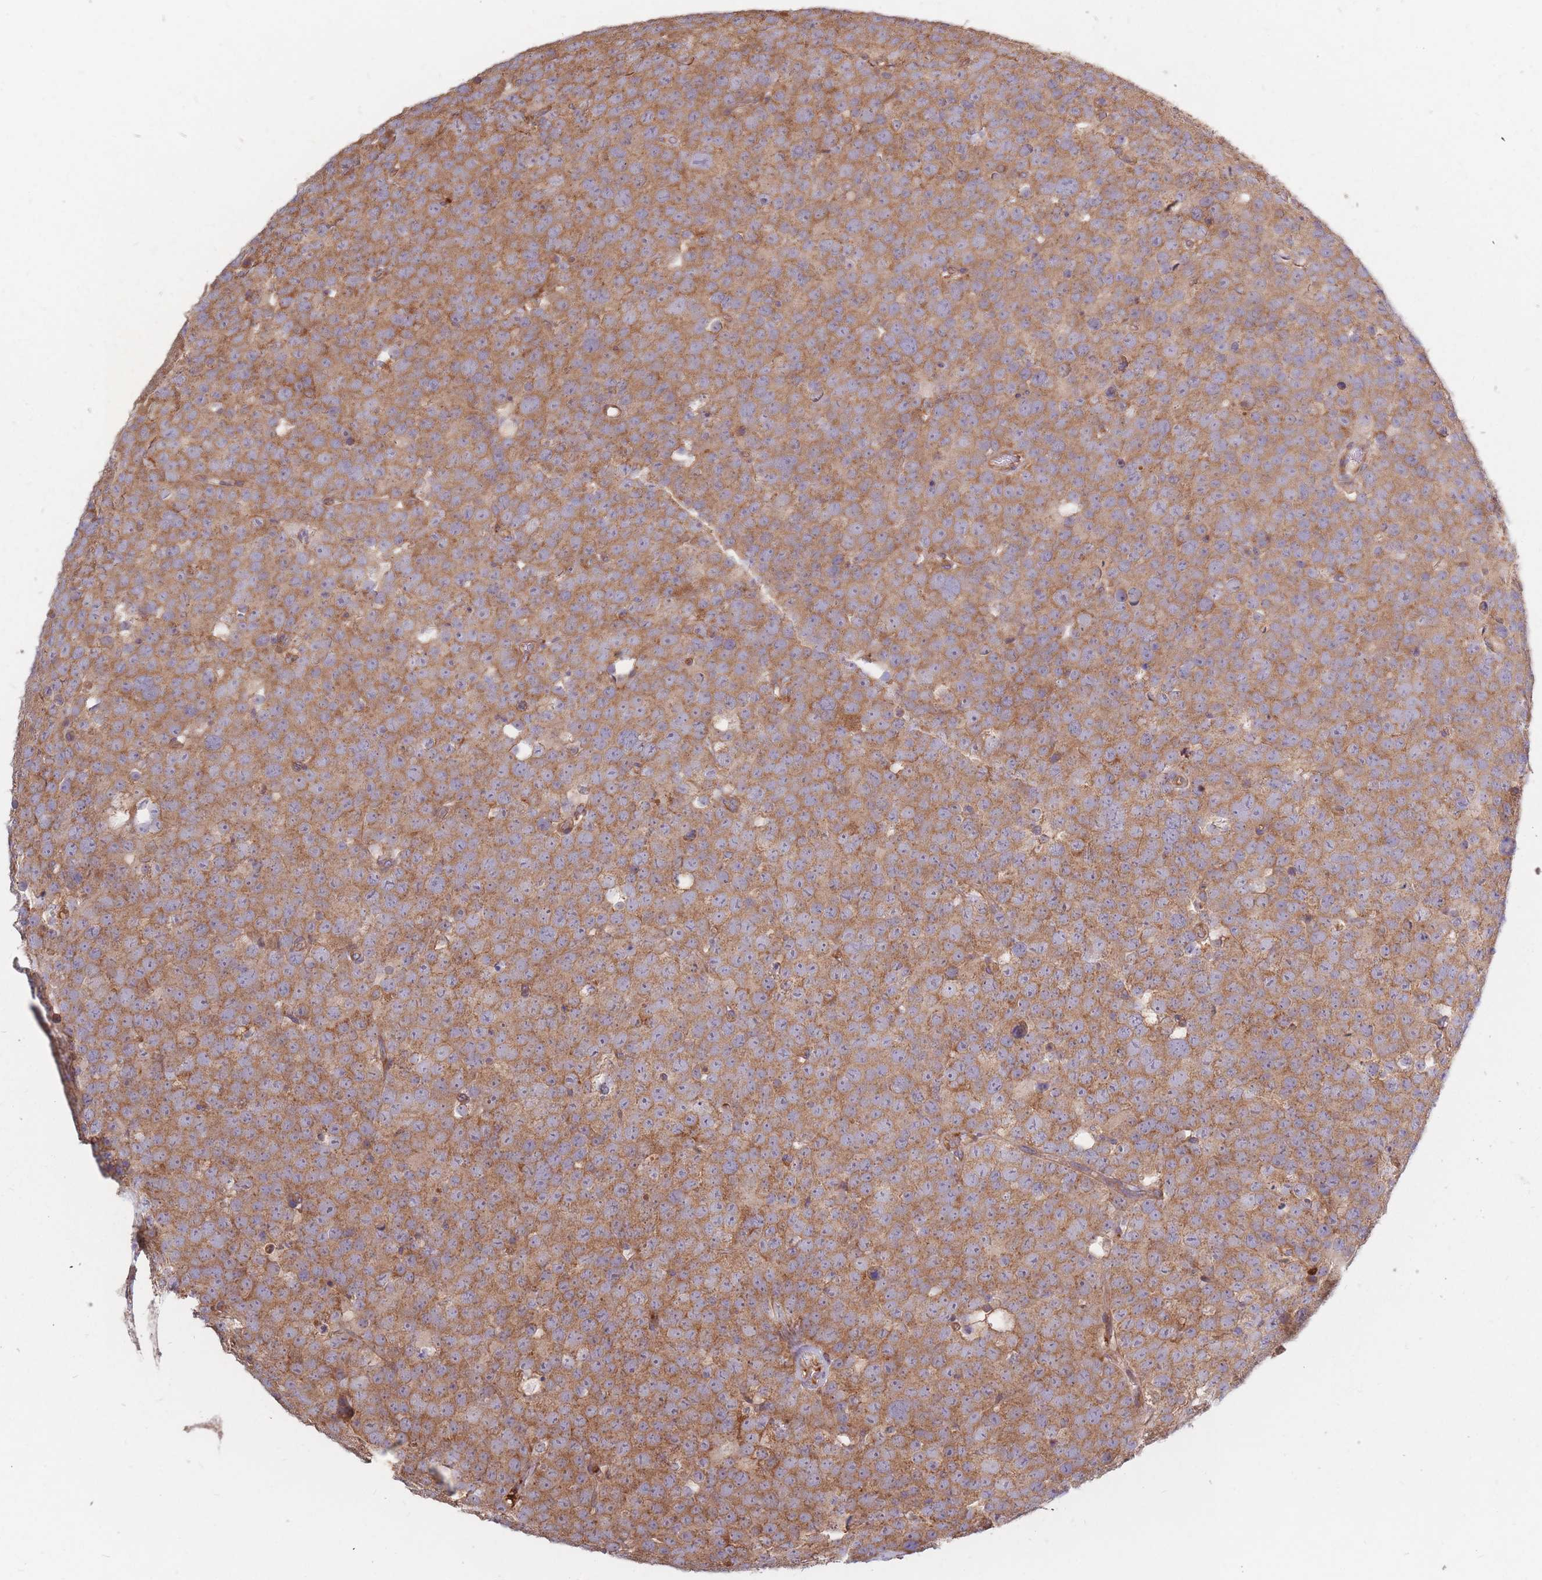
{"staining": {"intensity": "moderate", "quantity": ">75%", "location": "cytoplasmic/membranous"}, "tissue": "testis cancer", "cell_type": "Tumor cells", "image_type": "cancer", "snomed": [{"axis": "morphology", "description": "Seminoma, NOS"}, {"axis": "topography", "description": "Testis"}], "caption": "Protein analysis of testis cancer (seminoma) tissue shows moderate cytoplasmic/membranous expression in approximately >75% of tumor cells. The staining is performed using DAB (3,3'-diaminobenzidine) brown chromogen to label protein expression. The nuclei are counter-stained blue using hematoxylin.", "gene": "RASSF2", "patient": {"sex": "male", "age": 71}}